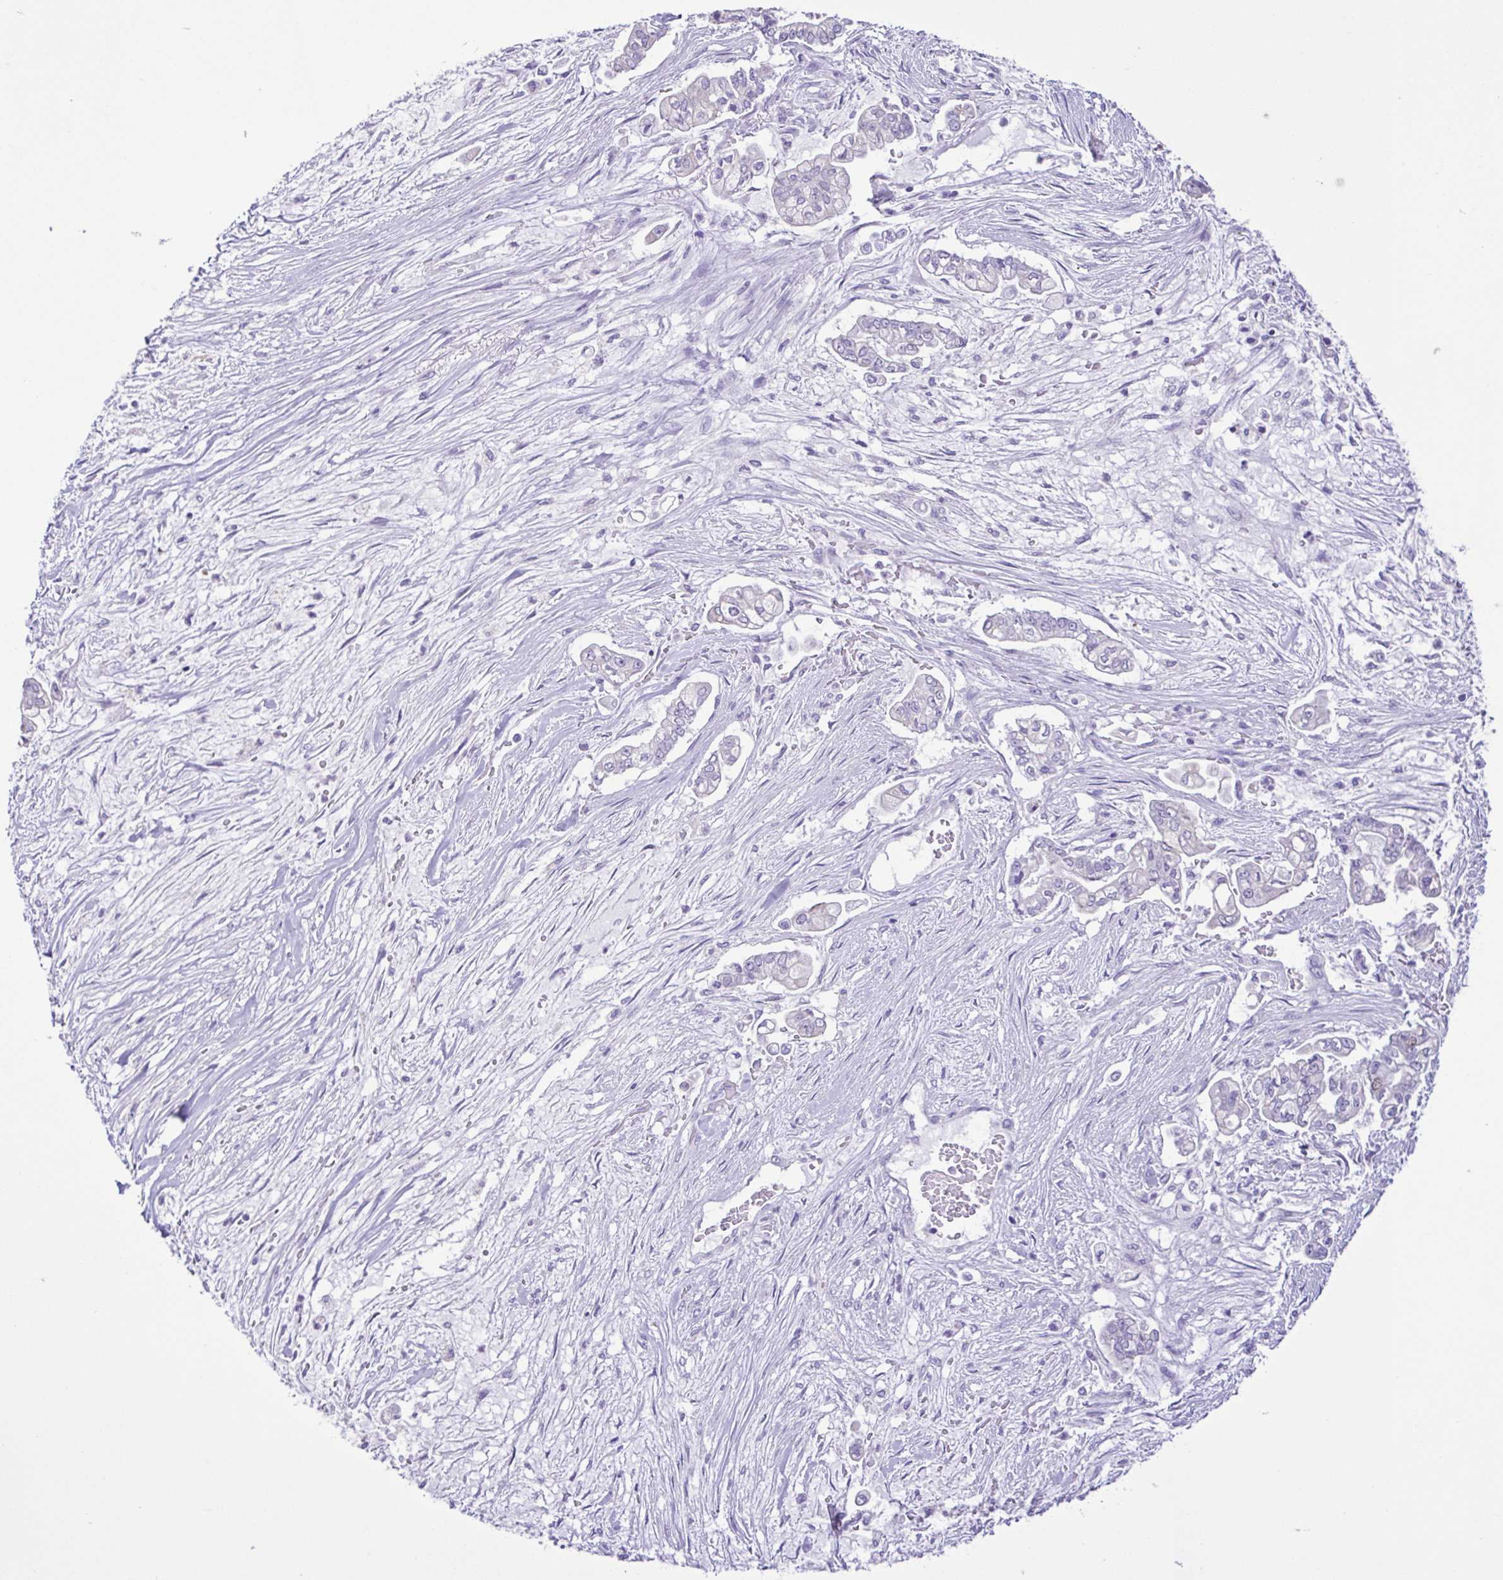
{"staining": {"intensity": "negative", "quantity": "none", "location": "none"}, "tissue": "pancreatic cancer", "cell_type": "Tumor cells", "image_type": "cancer", "snomed": [{"axis": "morphology", "description": "Adenocarcinoma, NOS"}, {"axis": "topography", "description": "Pancreas"}], "caption": "Immunohistochemistry (IHC) image of human pancreatic cancer stained for a protein (brown), which exhibits no expression in tumor cells.", "gene": "CBY2", "patient": {"sex": "female", "age": 69}}